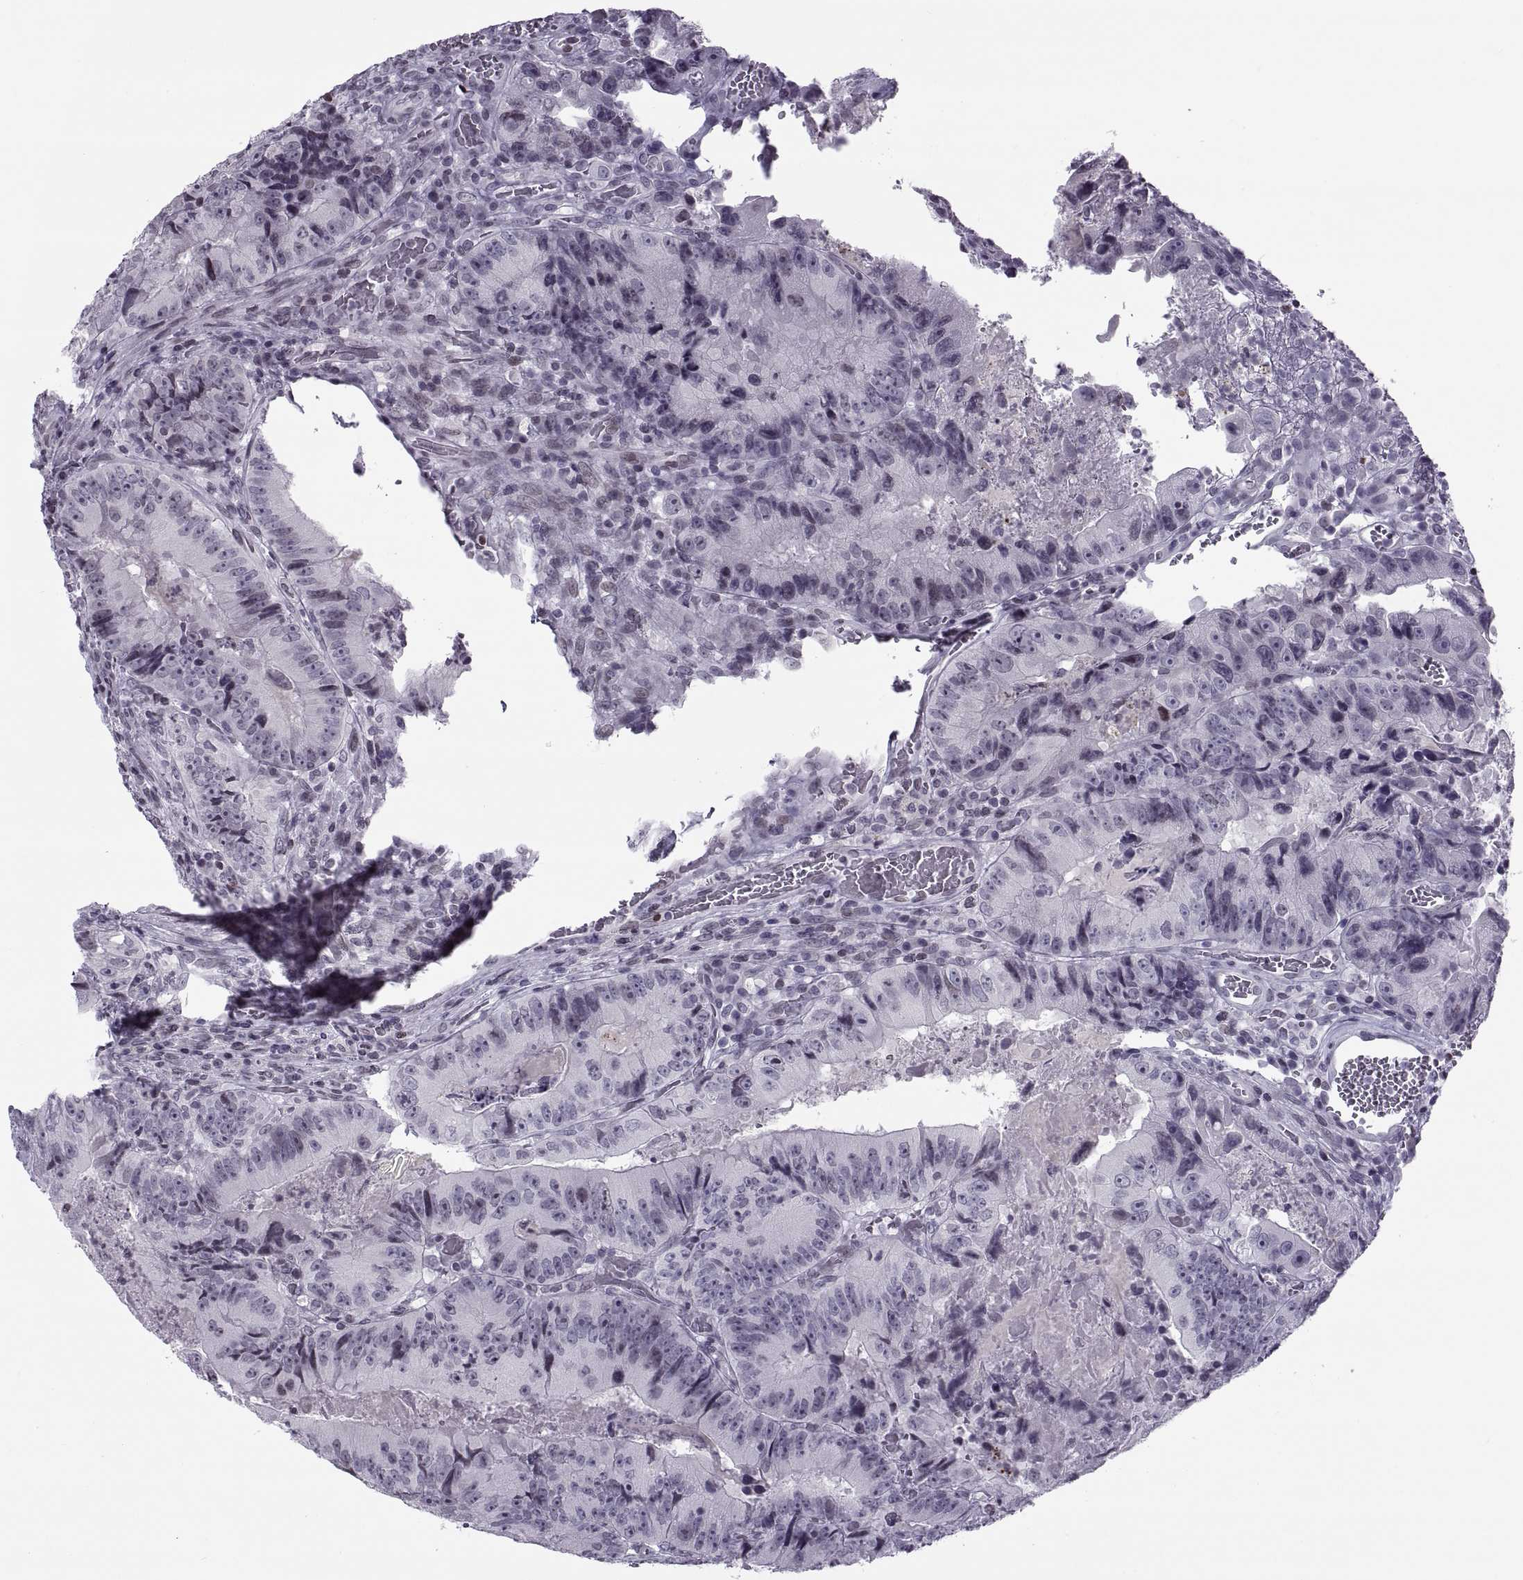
{"staining": {"intensity": "negative", "quantity": "none", "location": "none"}, "tissue": "colorectal cancer", "cell_type": "Tumor cells", "image_type": "cancer", "snomed": [{"axis": "morphology", "description": "Adenocarcinoma, NOS"}, {"axis": "topography", "description": "Colon"}], "caption": "Tumor cells are negative for protein expression in human colorectal cancer. The staining was performed using DAB (3,3'-diaminobenzidine) to visualize the protein expression in brown, while the nuclei were stained in blue with hematoxylin (Magnification: 20x).", "gene": "H1-8", "patient": {"sex": "female", "age": 86}}